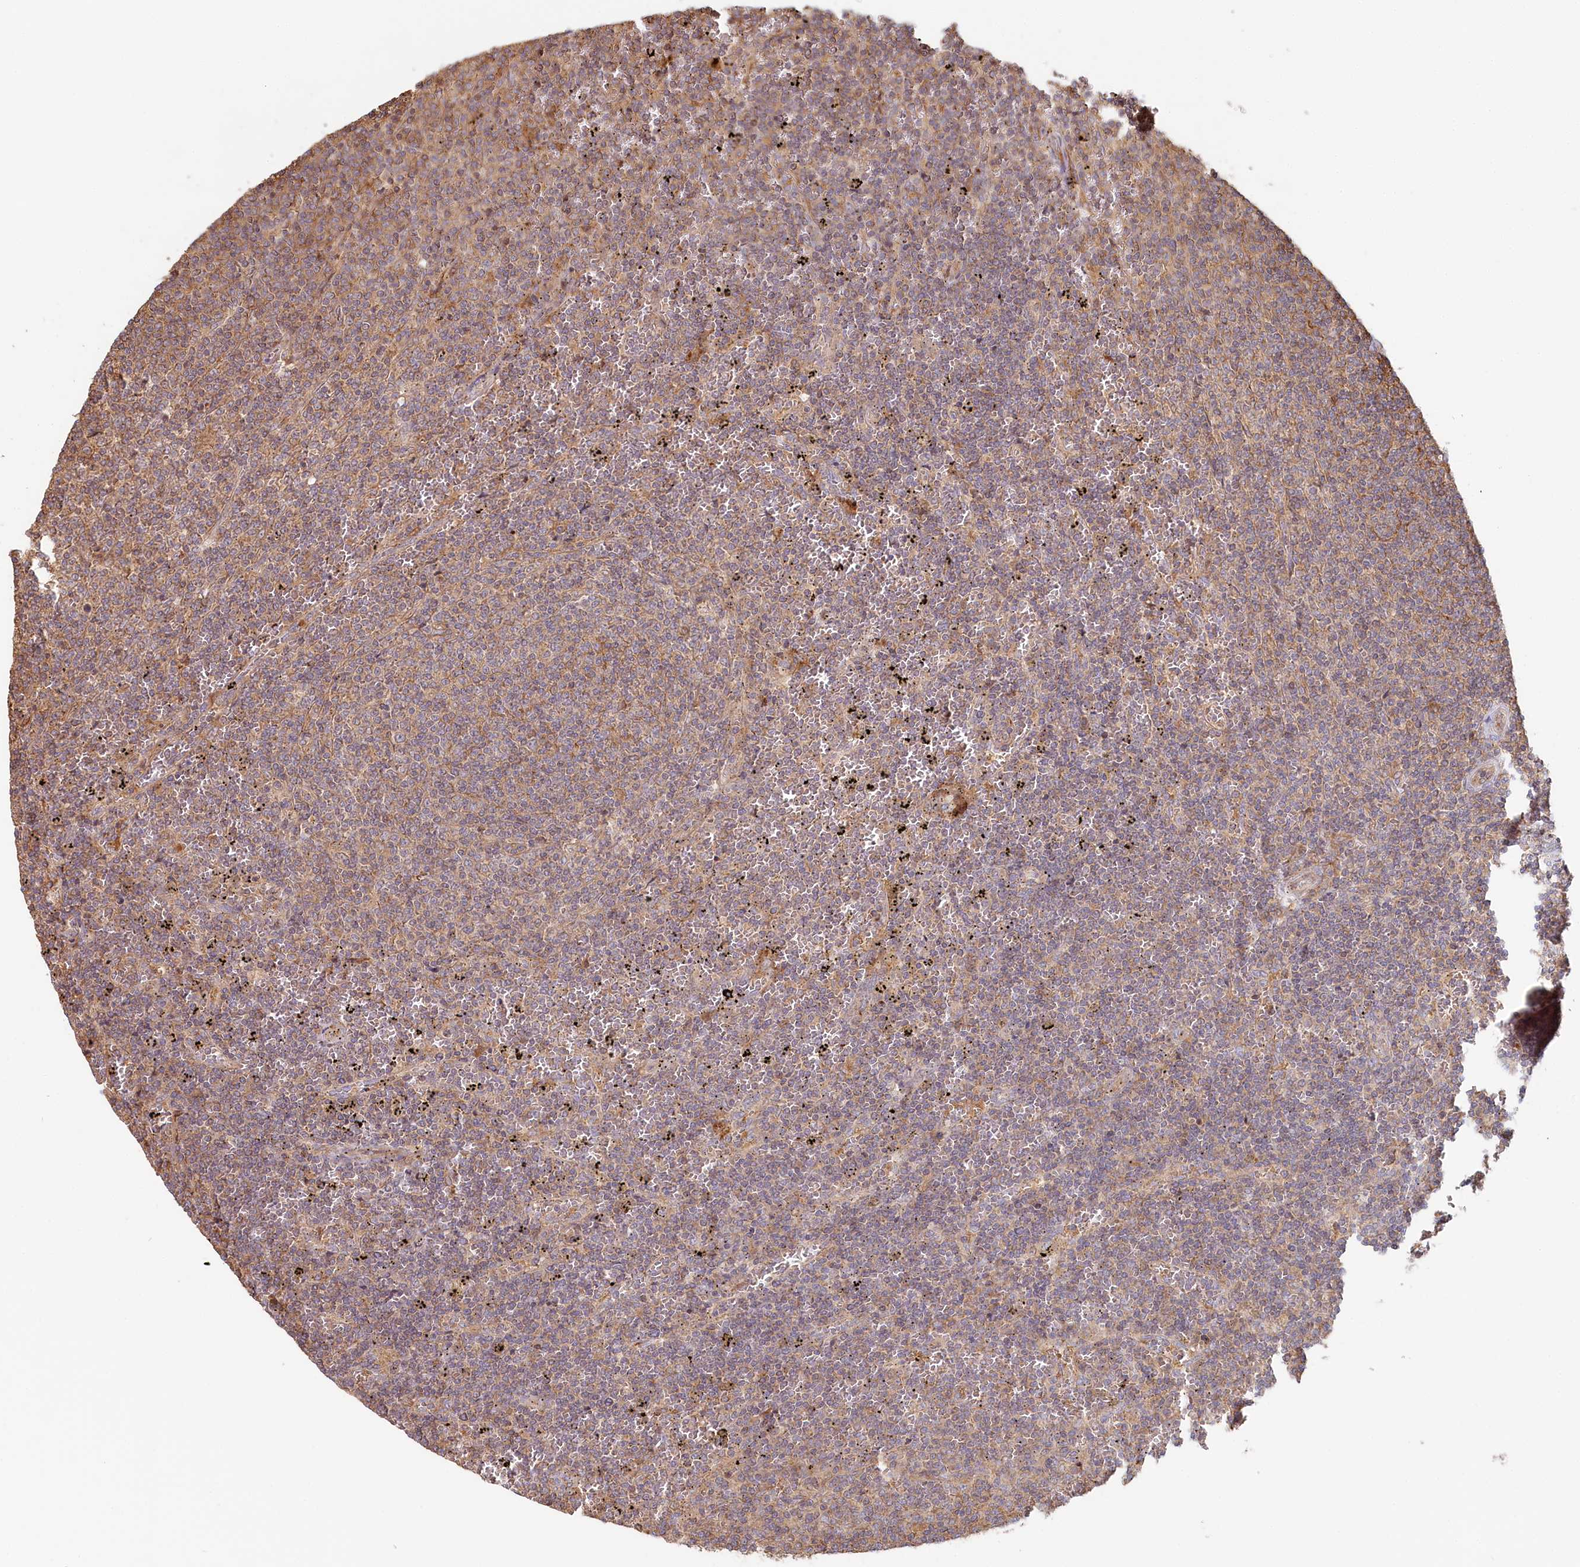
{"staining": {"intensity": "weak", "quantity": ">75%", "location": "cytoplasmic/membranous"}, "tissue": "lymphoma", "cell_type": "Tumor cells", "image_type": "cancer", "snomed": [{"axis": "morphology", "description": "Malignant lymphoma, non-Hodgkin's type, Low grade"}, {"axis": "topography", "description": "Spleen"}], "caption": "About >75% of tumor cells in lymphoma show weak cytoplasmic/membranous protein positivity as visualized by brown immunohistochemical staining.", "gene": "HAL", "patient": {"sex": "female", "age": 50}}